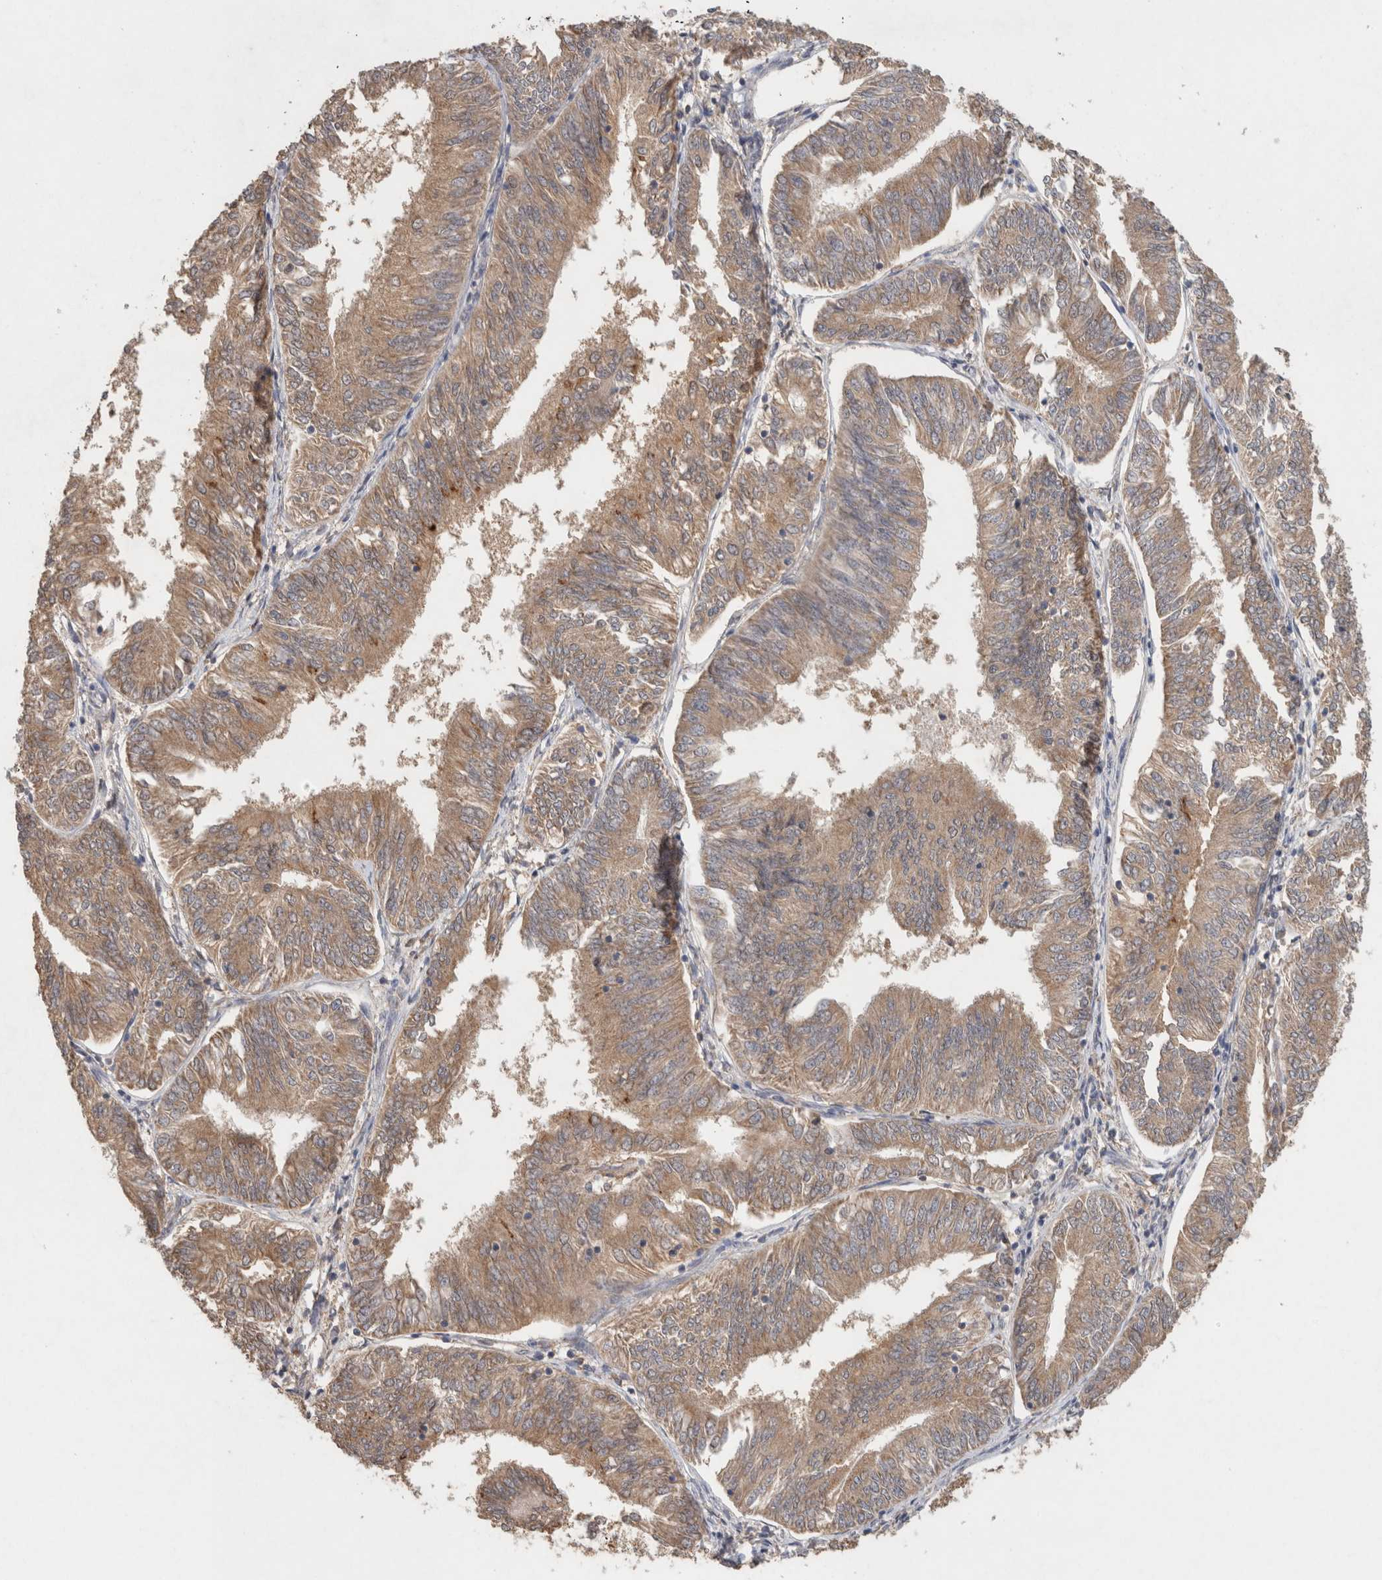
{"staining": {"intensity": "moderate", "quantity": ">75%", "location": "cytoplasmic/membranous"}, "tissue": "endometrial cancer", "cell_type": "Tumor cells", "image_type": "cancer", "snomed": [{"axis": "morphology", "description": "Adenocarcinoma, NOS"}, {"axis": "topography", "description": "Endometrium"}], "caption": "This image exhibits endometrial cancer (adenocarcinoma) stained with immunohistochemistry to label a protein in brown. The cytoplasmic/membranous of tumor cells show moderate positivity for the protein. Nuclei are counter-stained blue.", "gene": "RAB14", "patient": {"sex": "female", "age": 58}}